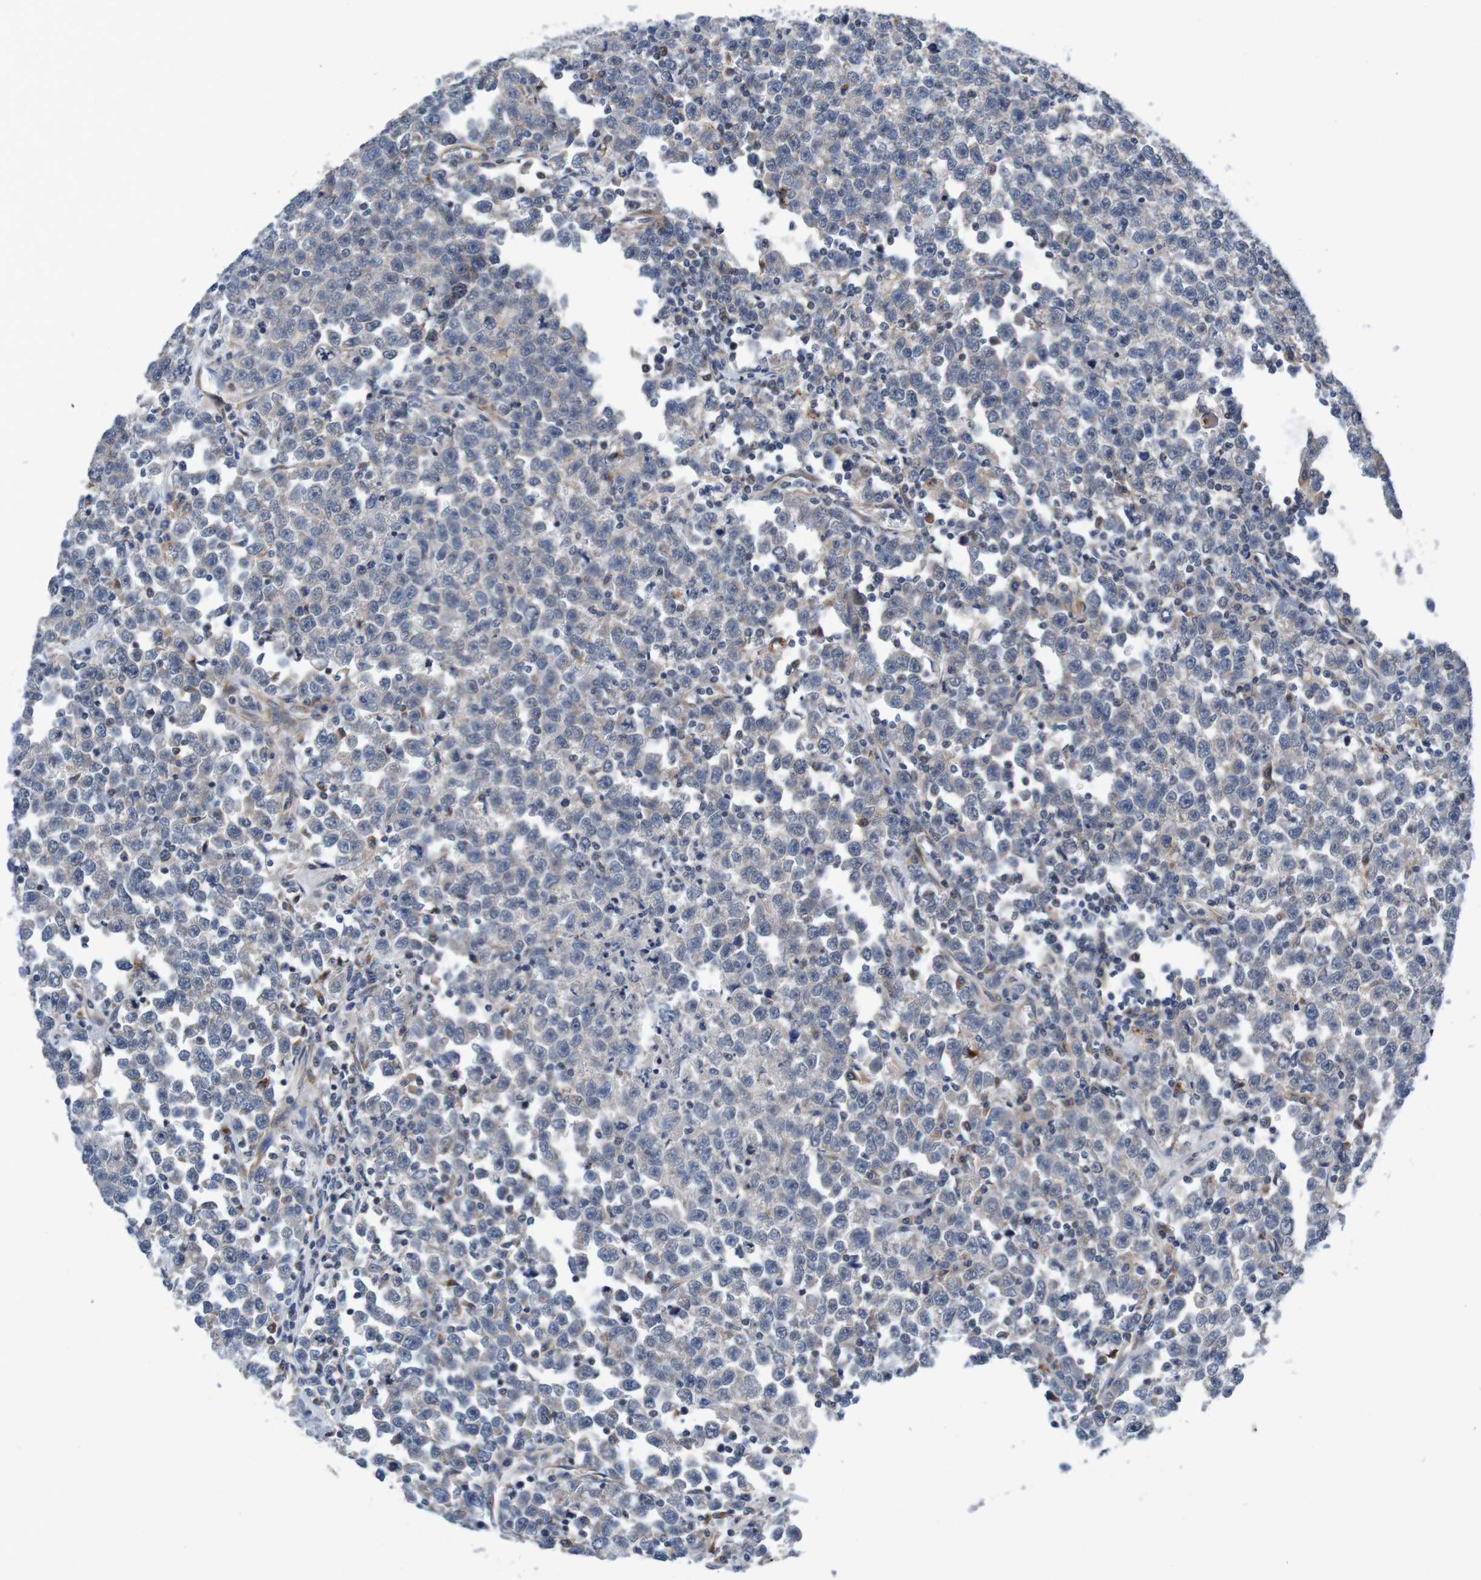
{"staining": {"intensity": "negative", "quantity": "none", "location": "none"}, "tissue": "testis cancer", "cell_type": "Tumor cells", "image_type": "cancer", "snomed": [{"axis": "morphology", "description": "Seminoma, NOS"}, {"axis": "topography", "description": "Testis"}], "caption": "Testis cancer stained for a protein using immunohistochemistry (IHC) reveals no expression tumor cells.", "gene": "CPED1", "patient": {"sex": "male", "age": 43}}